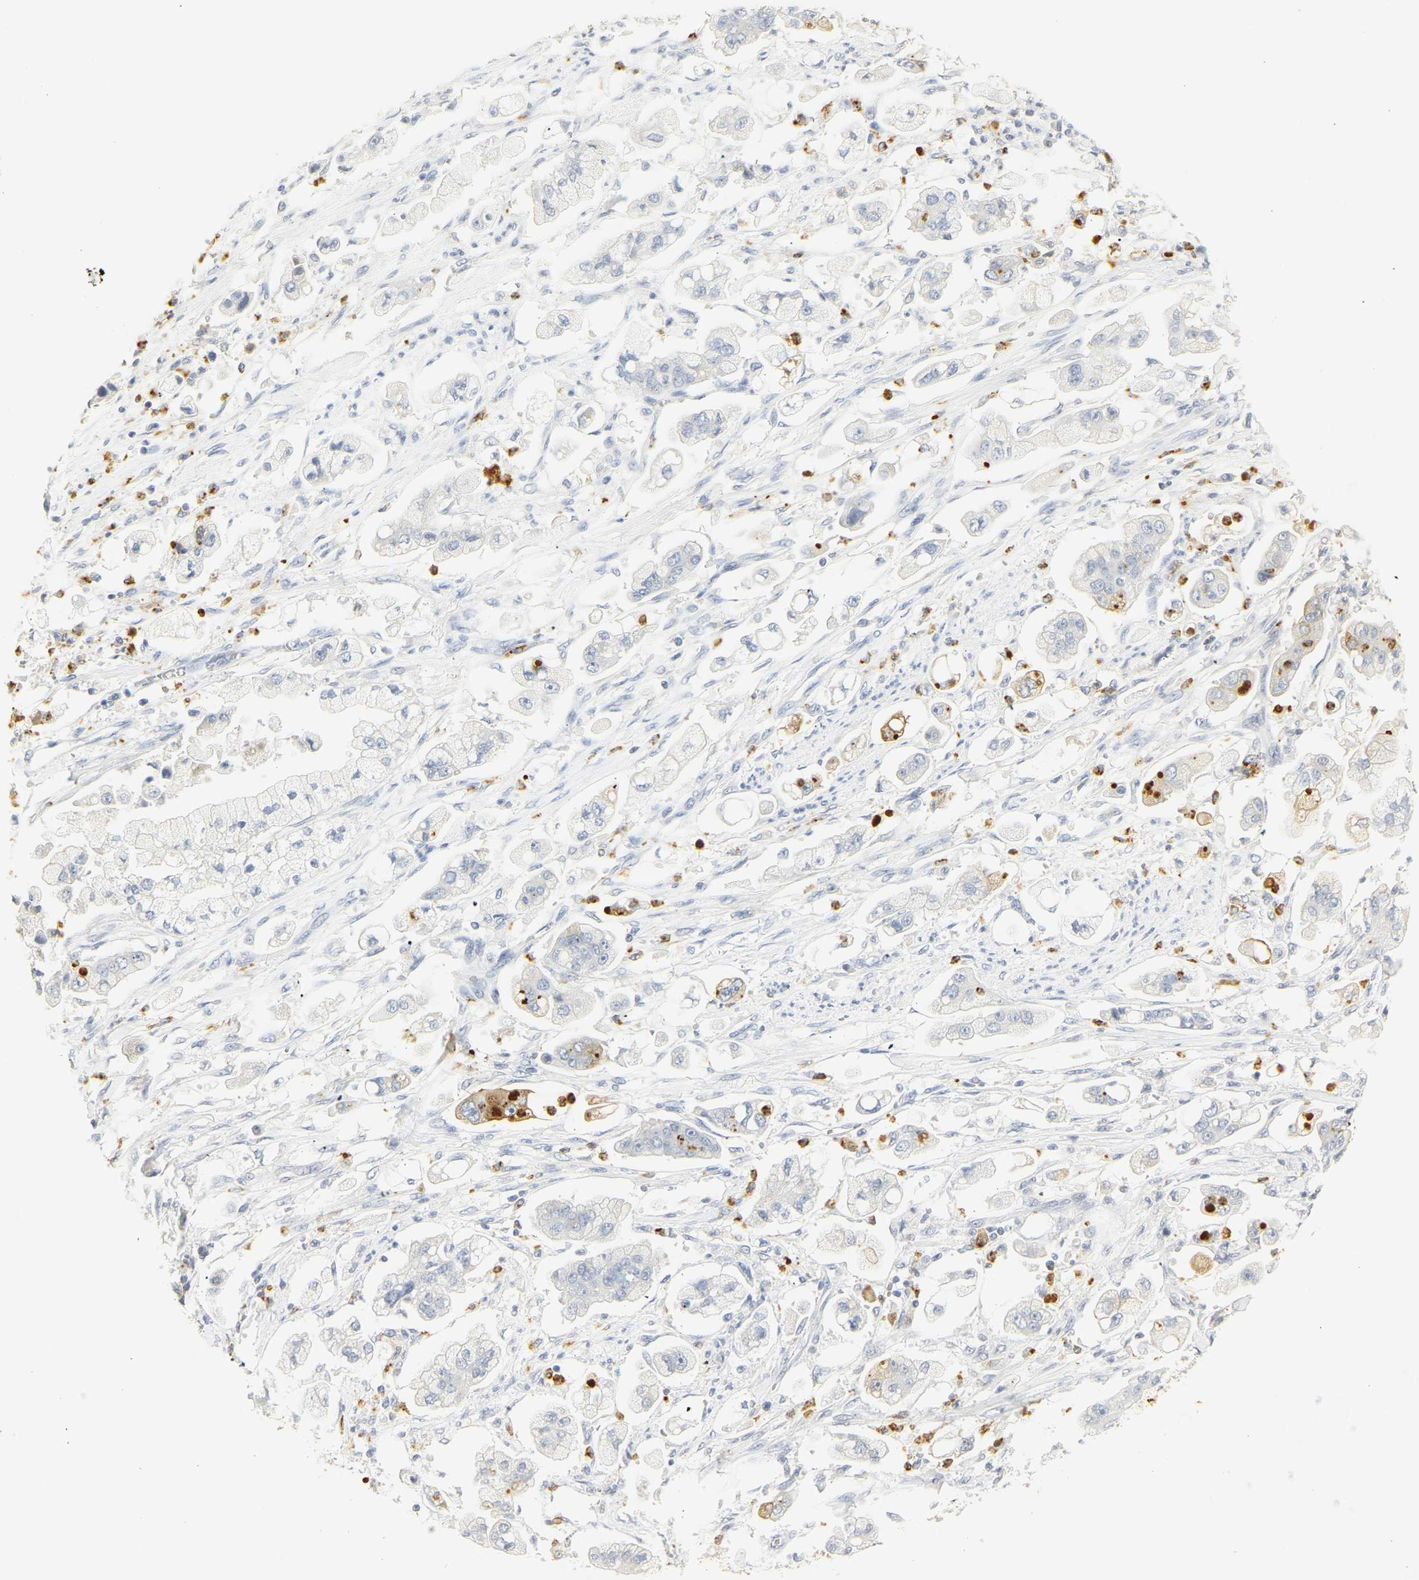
{"staining": {"intensity": "negative", "quantity": "none", "location": "none"}, "tissue": "stomach cancer", "cell_type": "Tumor cells", "image_type": "cancer", "snomed": [{"axis": "morphology", "description": "Adenocarcinoma, NOS"}, {"axis": "topography", "description": "Stomach"}], "caption": "Immunohistochemistry micrograph of human adenocarcinoma (stomach) stained for a protein (brown), which exhibits no expression in tumor cells.", "gene": "MPO", "patient": {"sex": "male", "age": 62}}